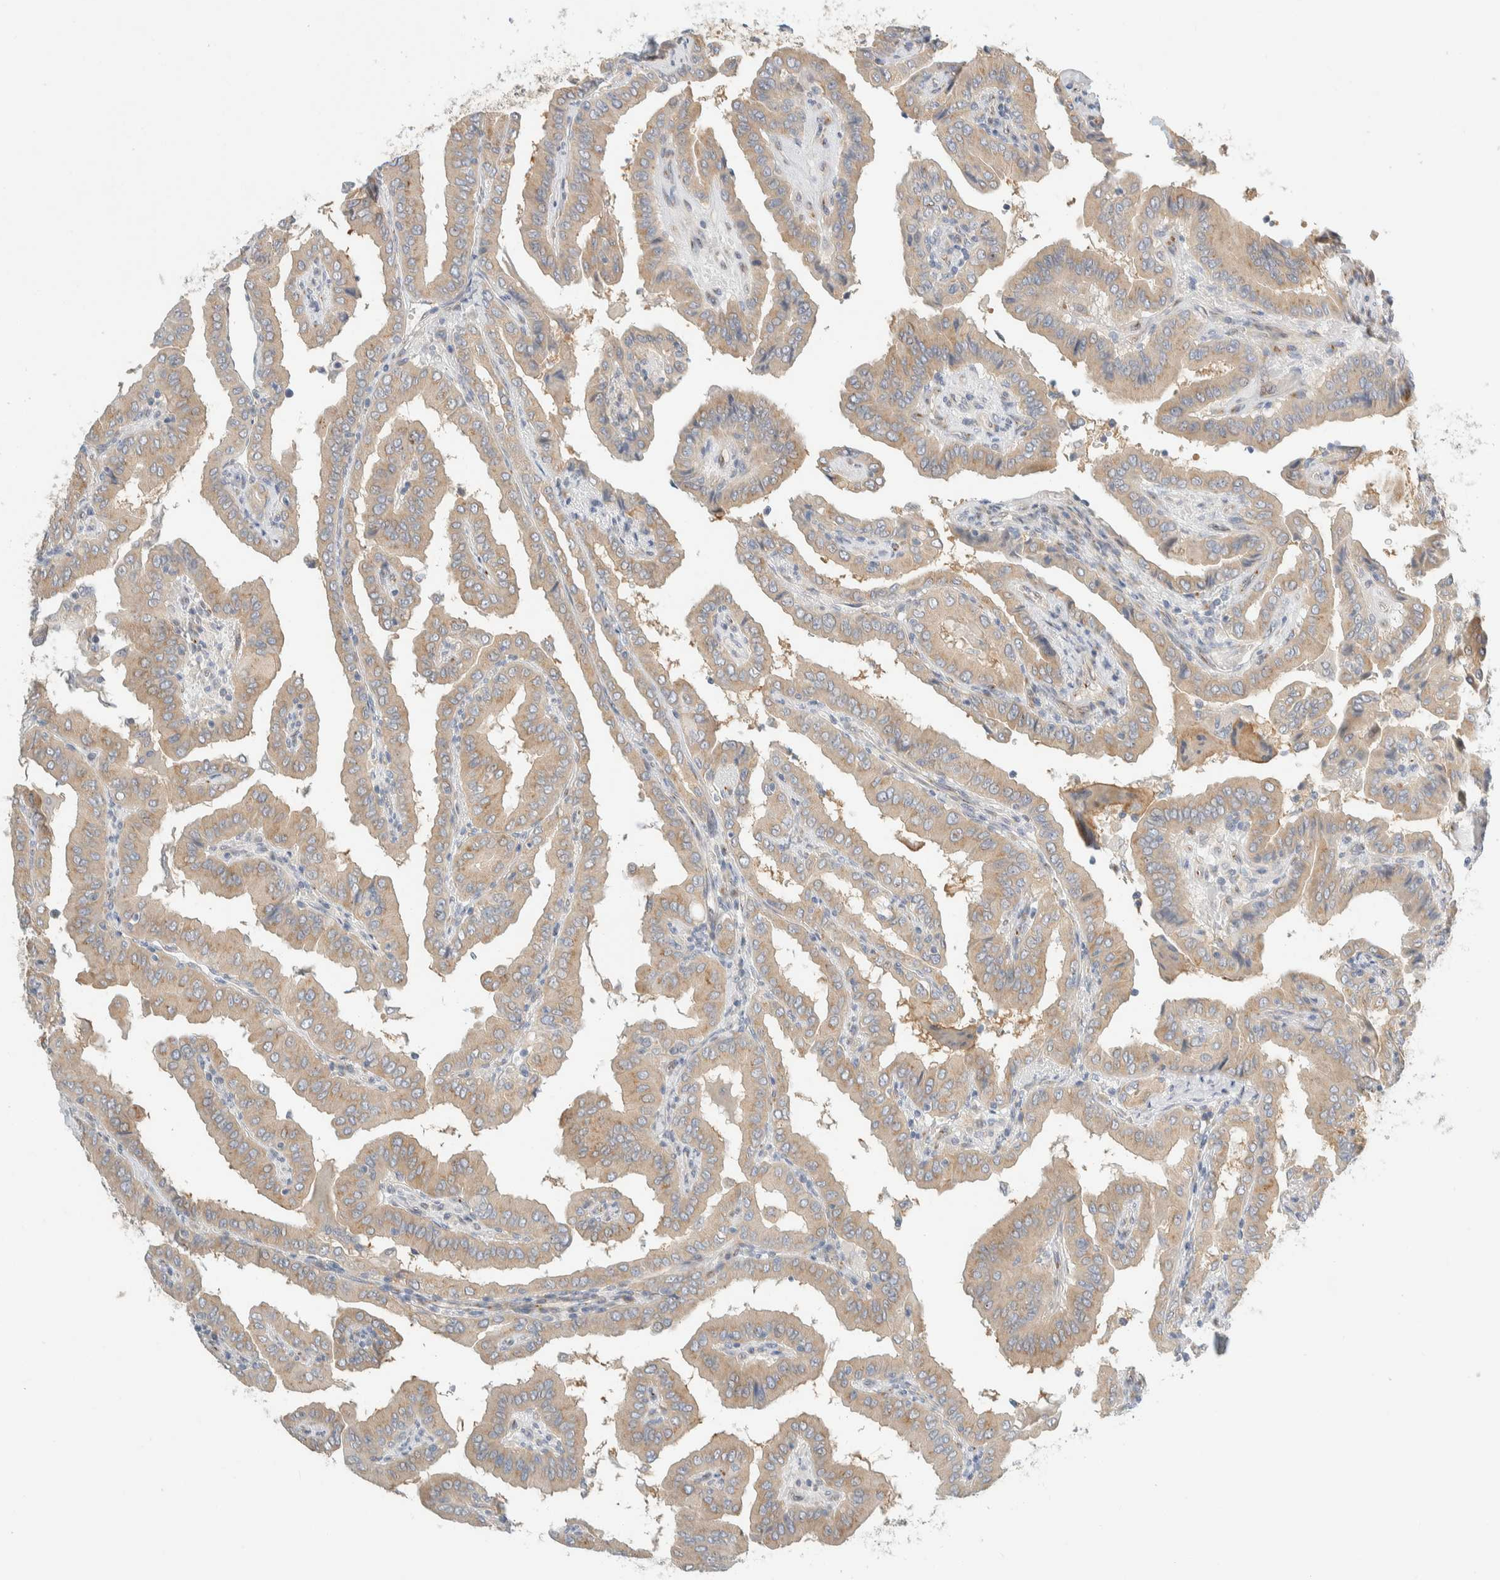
{"staining": {"intensity": "weak", "quantity": ">75%", "location": "cytoplasmic/membranous"}, "tissue": "thyroid cancer", "cell_type": "Tumor cells", "image_type": "cancer", "snomed": [{"axis": "morphology", "description": "Papillary adenocarcinoma, NOS"}, {"axis": "topography", "description": "Thyroid gland"}], "caption": "IHC histopathology image of neoplastic tissue: thyroid cancer stained using IHC exhibits low levels of weak protein expression localized specifically in the cytoplasmic/membranous of tumor cells, appearing as a cytoplasmic/membranous brown color.", "gene": "TMEM184B", "patient": {"sex": "male", "age": 33}}